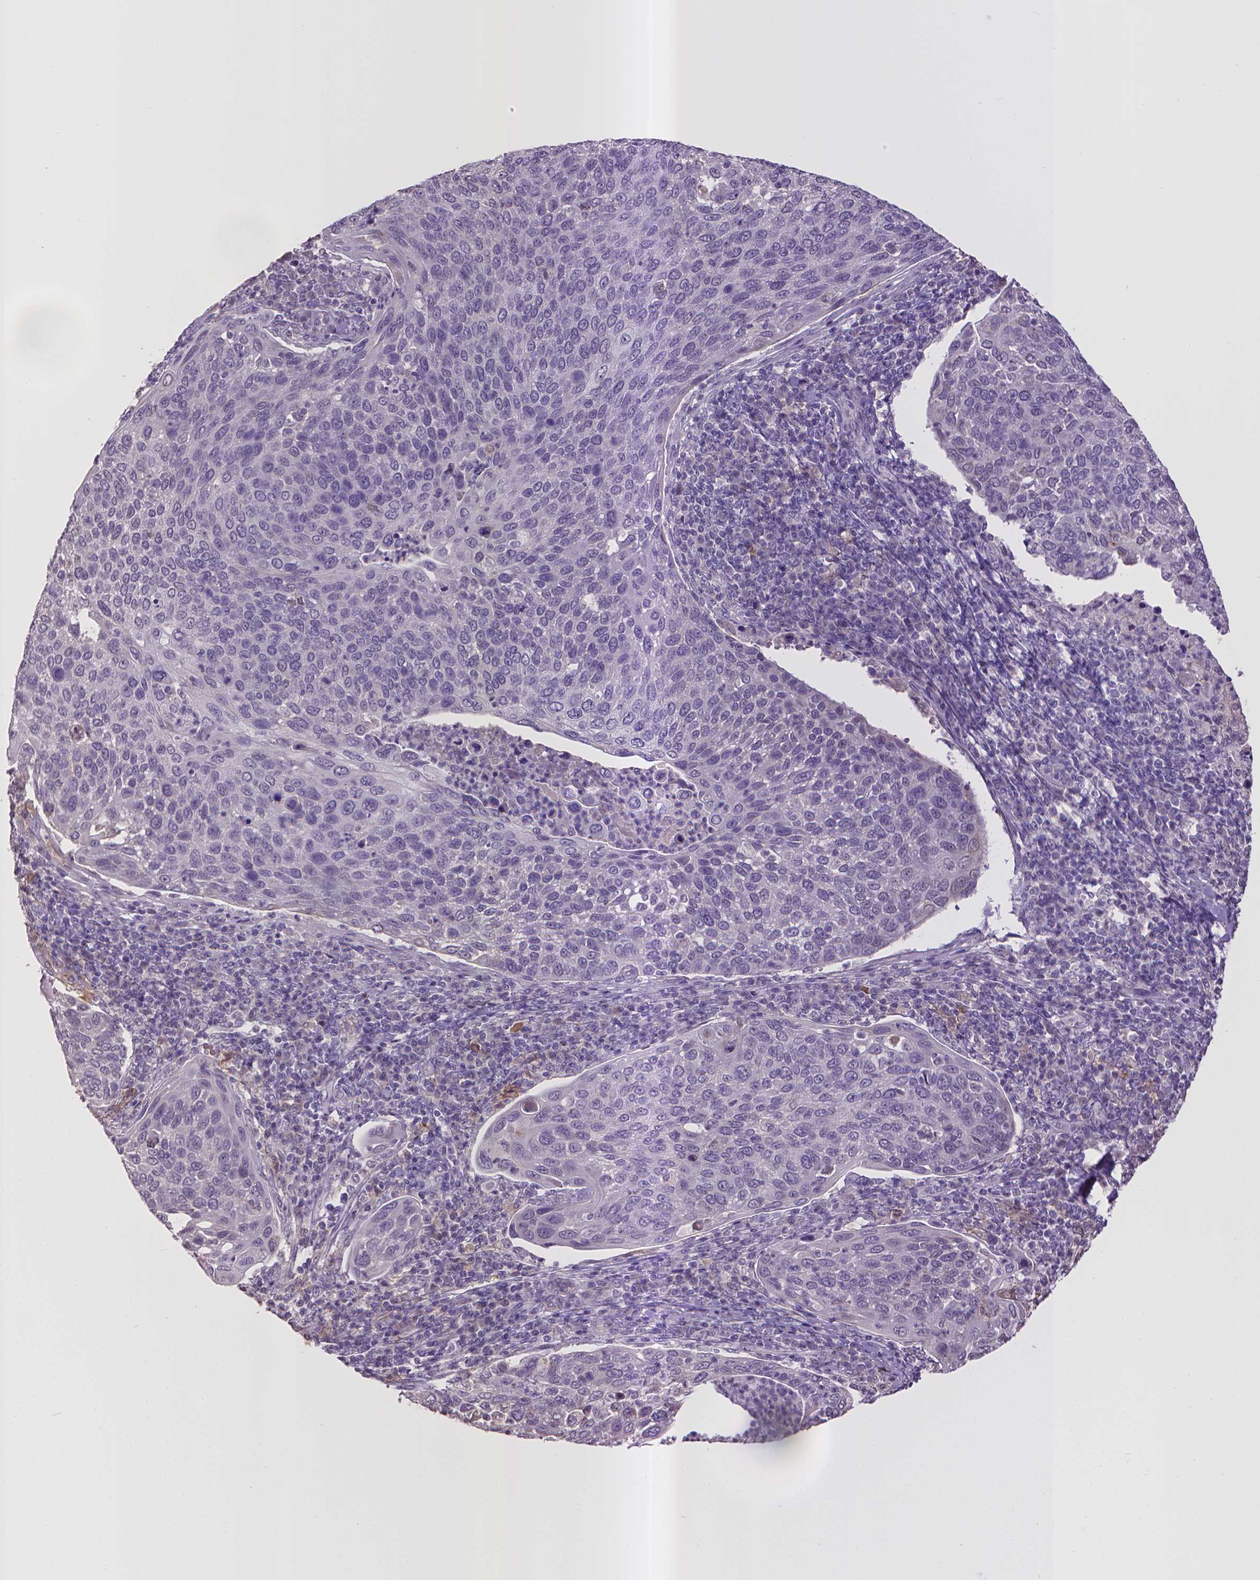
{"staining": {"intensity": "negative", "quantity": "none", "location": "none"}, "tissue": "cervical cancer", "cell_type": "Tumor cells", "image_type": "cancer", "snomed": [{"axis": "morphology", "description": "Squamous cell carcinoma, NOS"}, {"axis": "topography", "description": "Cervix"}], "caption": "Tumor cells are negative for protein expression in human squamous cell carcinoma (cervical).", "gene": "CPM", "patient": {"sex": "female", "age": 54}}